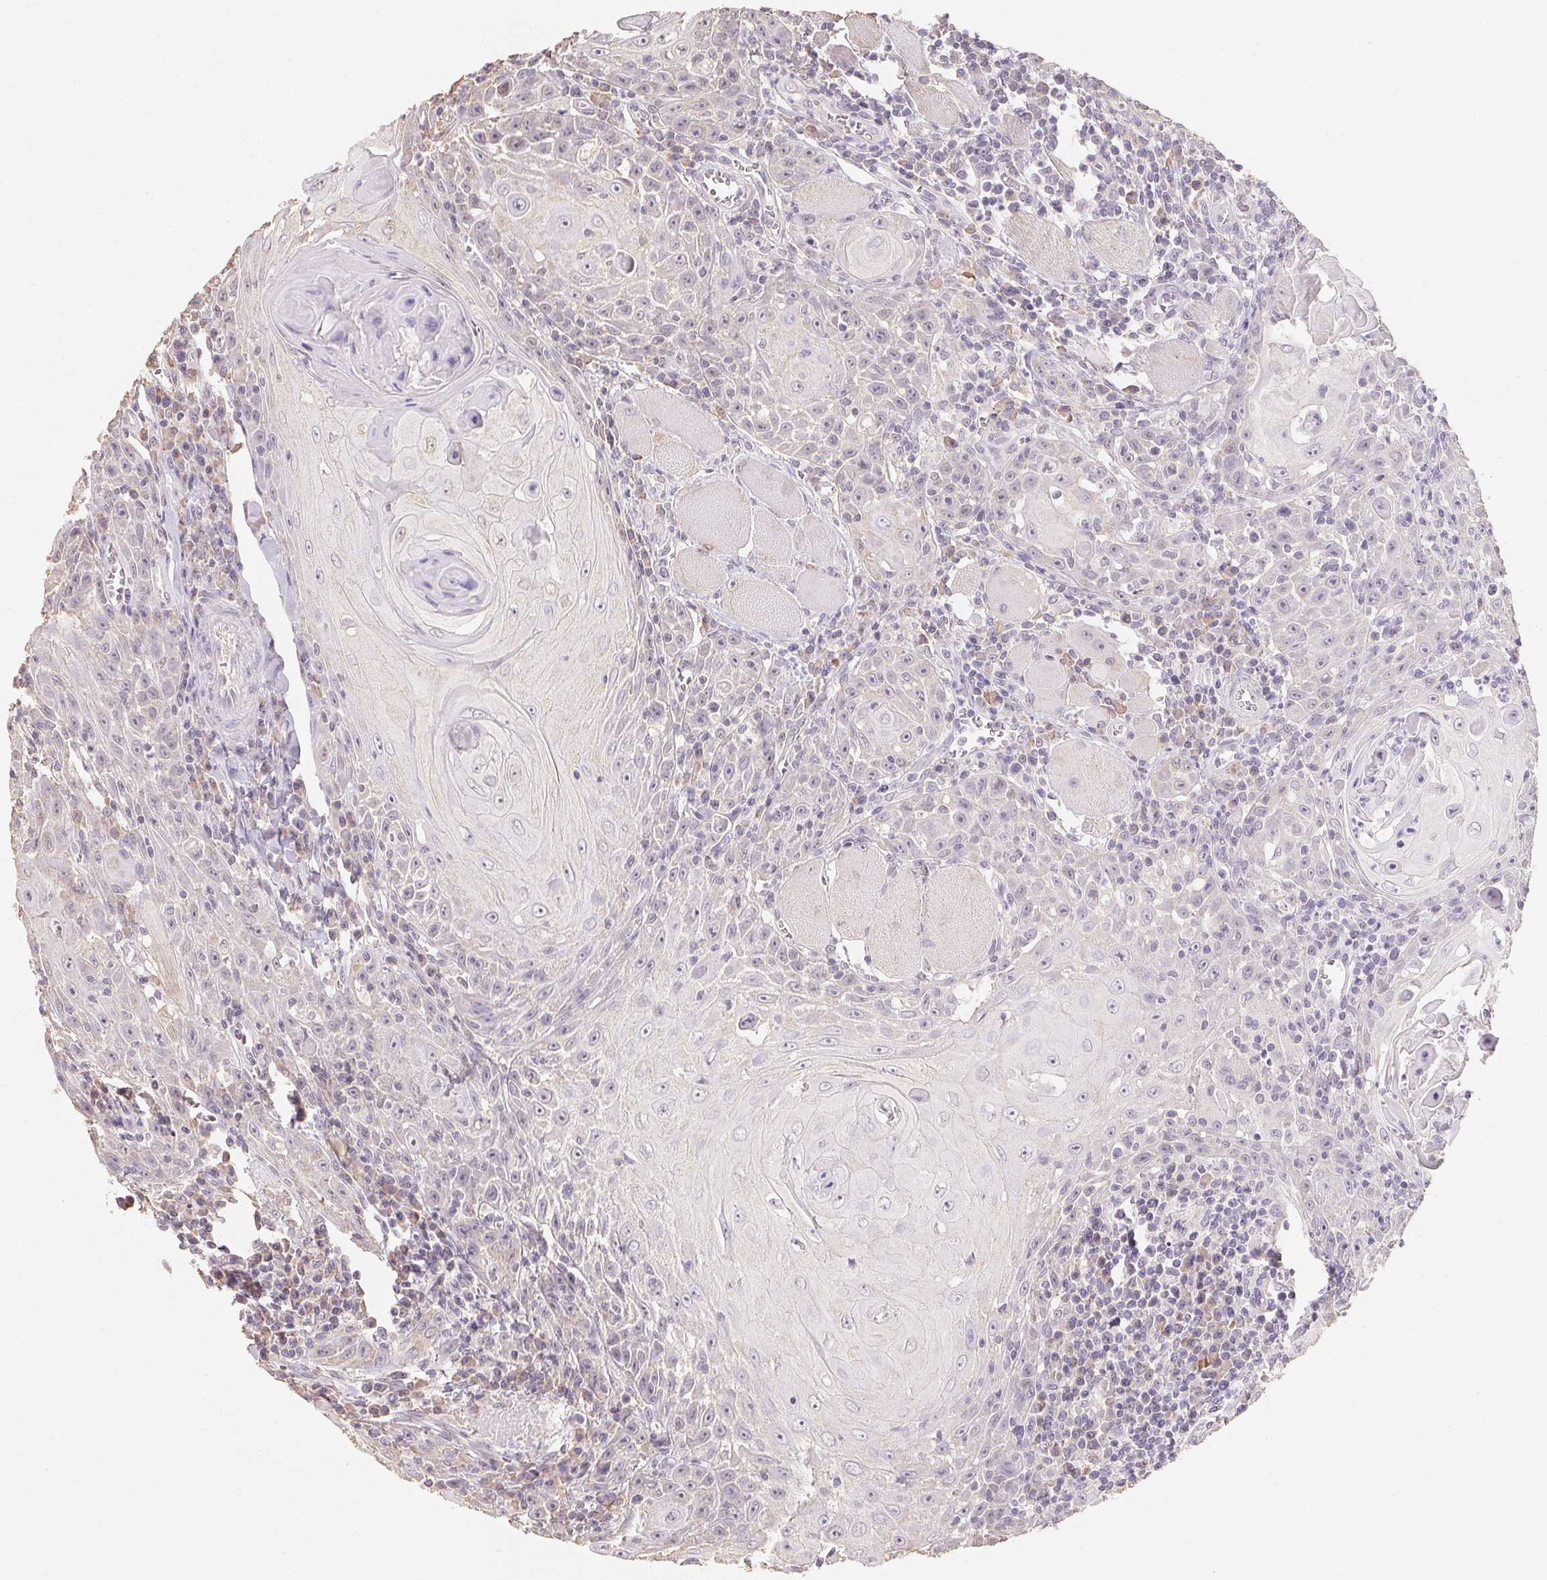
{"staining": {"intensity": "weak", "quantity": "<25%", "location": "nuclear"}, "tissue": "head and neck cancer", "cell_type": "Tumor cells", "image_type": "cancer", "snomed": [{"axis": "morphology", "description": "Squamous cell carcinoma, NOS"}, {"axis": "topography", "description": "Head-Neck"}], "caption": "An image of head and neck cancer stained for a protein exhibits no brown staining in tumor cells.", "gene": "MAP7D2", "patient": {"sex": "male", "age": 52}}